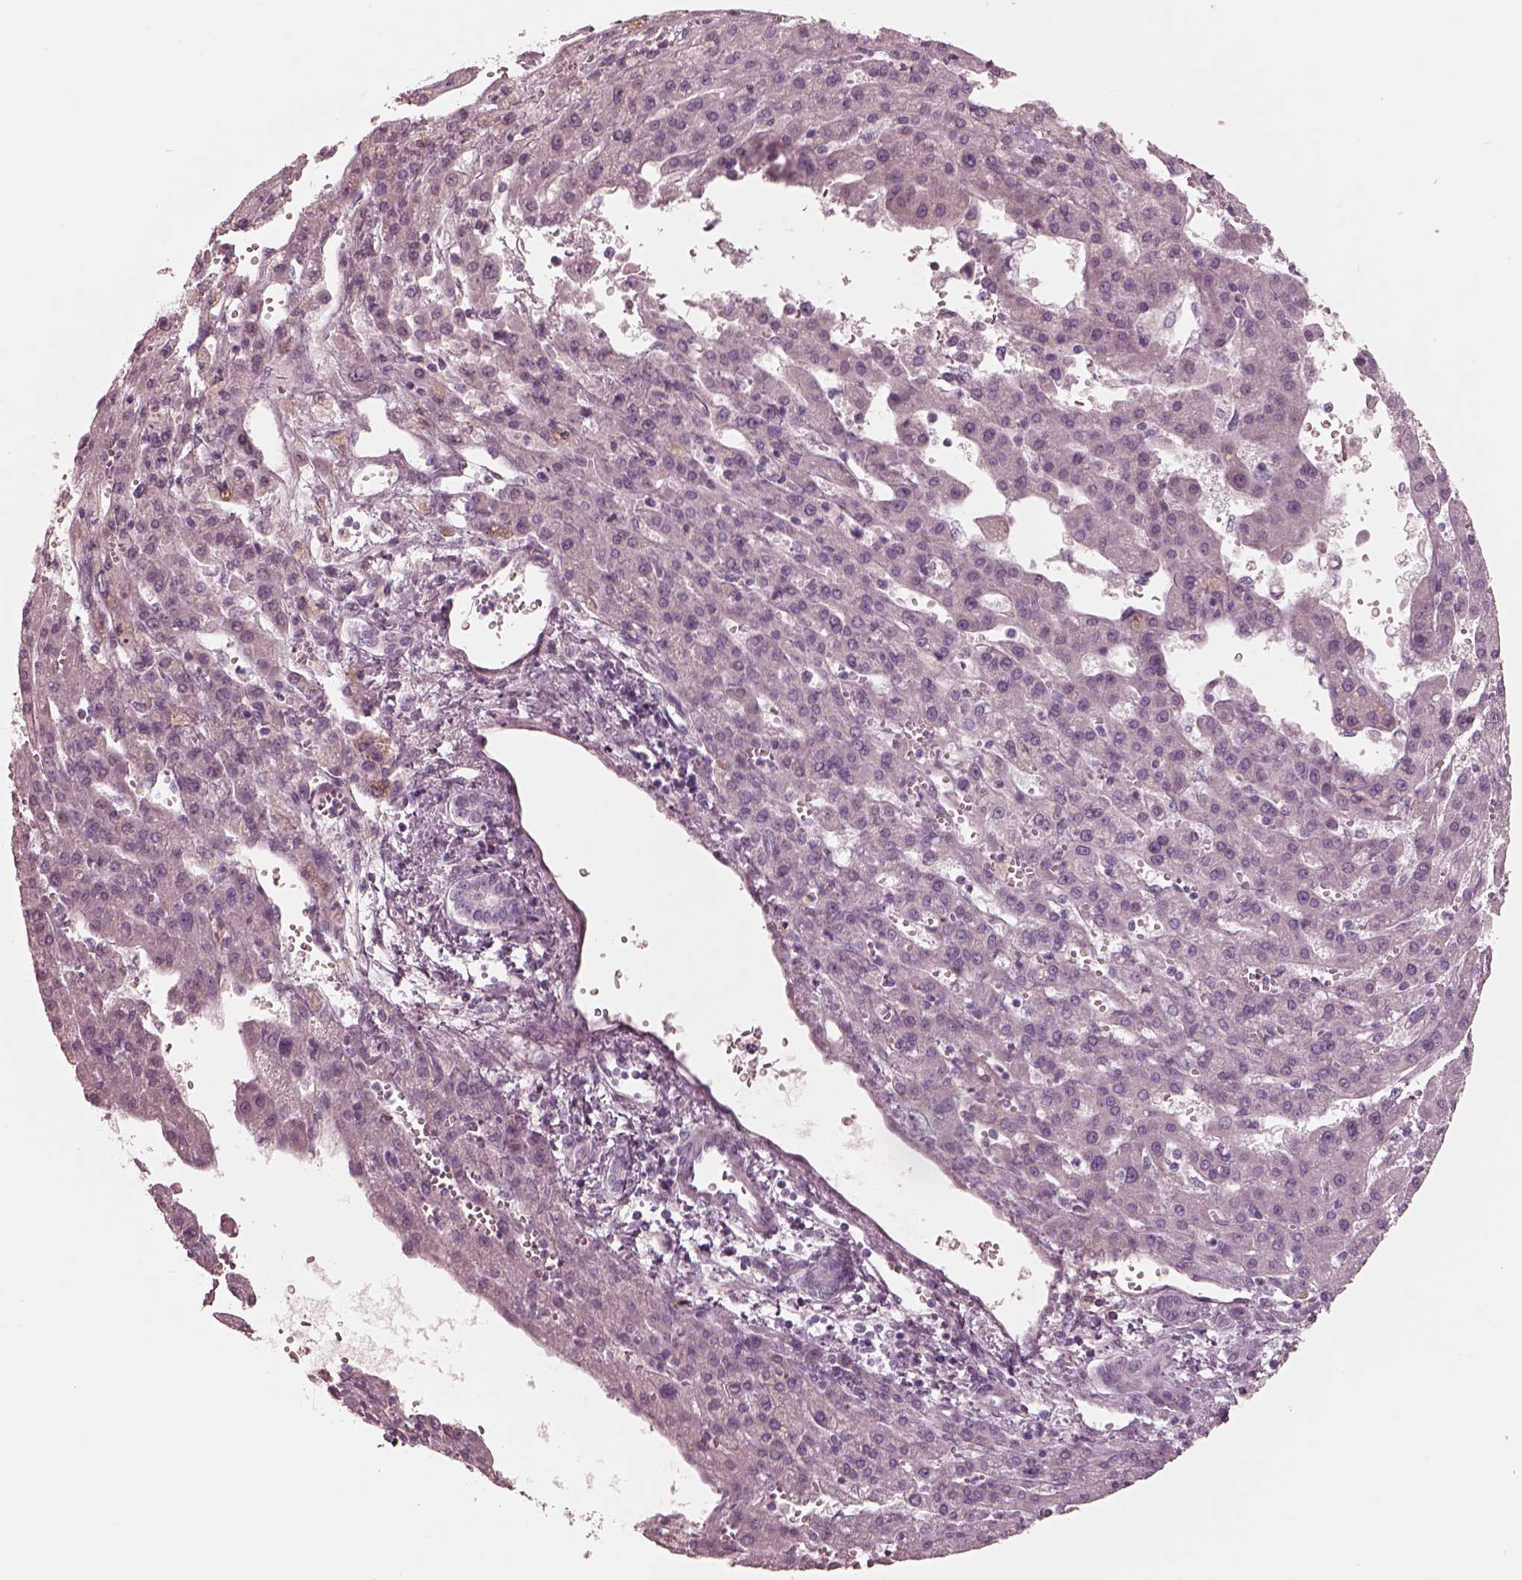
{"staining": {"intensity": "negative", "quantity": "none", "location": "none"}, "tissue": "liver cancer", "cell_type": "Tumor cells", "image_type": "cancer", "snomed": [{"axis": "morphology", "description": "Carcinoma, Hepatocellular, NOS"}, {"axis": "topography", "description": "Liver"}], "caption": "High power microscopy image of an immunohistochemistry (IHC) histopathology image of liver hepatocellular carcinoma, revealing no significant positivity in tumor cells.", "gene": "CADM2", "patient": {"sex": "female", "age": 70}}